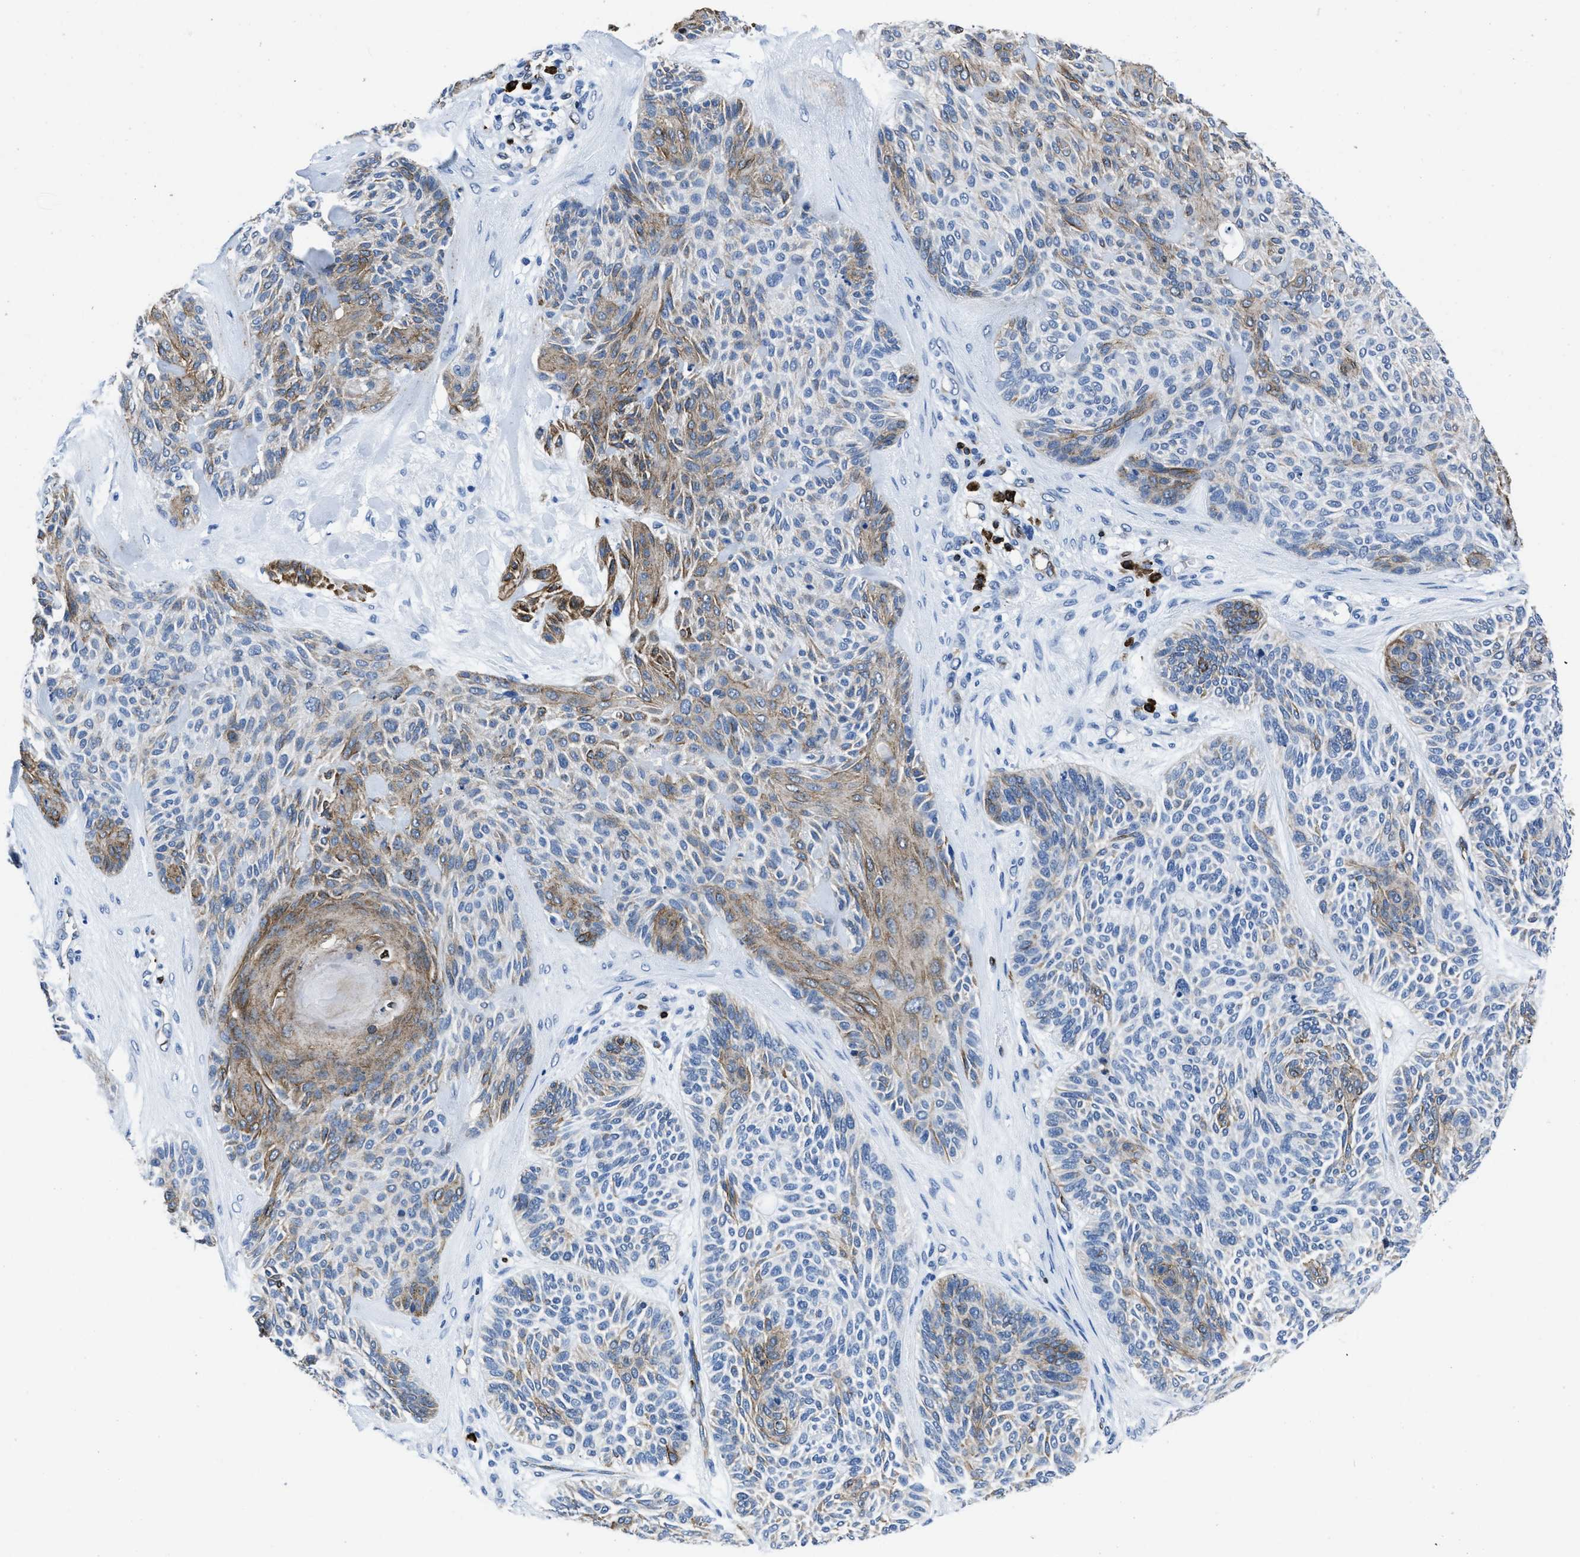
{"staining": {"intensity": "moderate", "quantity": "25%-75%", "location": "cytoplasmic/membranous"}, "tissue": "skin cancer", "cell_type": "Tumor cells", "image_type": "cancer", "snomed": [{"axis": "morphology", "description": "Basal cell carcinoma"}, {"axis": "topography", "description": "Skin"}], "caption": "Tumor cells exhibit medium levels of moderate cytoplasmic/membranous positivity in about 25%-75% of cells in skin cancer (basal cell carcinoma).", "gene": "ITGA3", "patient": {"sex": "male", "age": 55}}